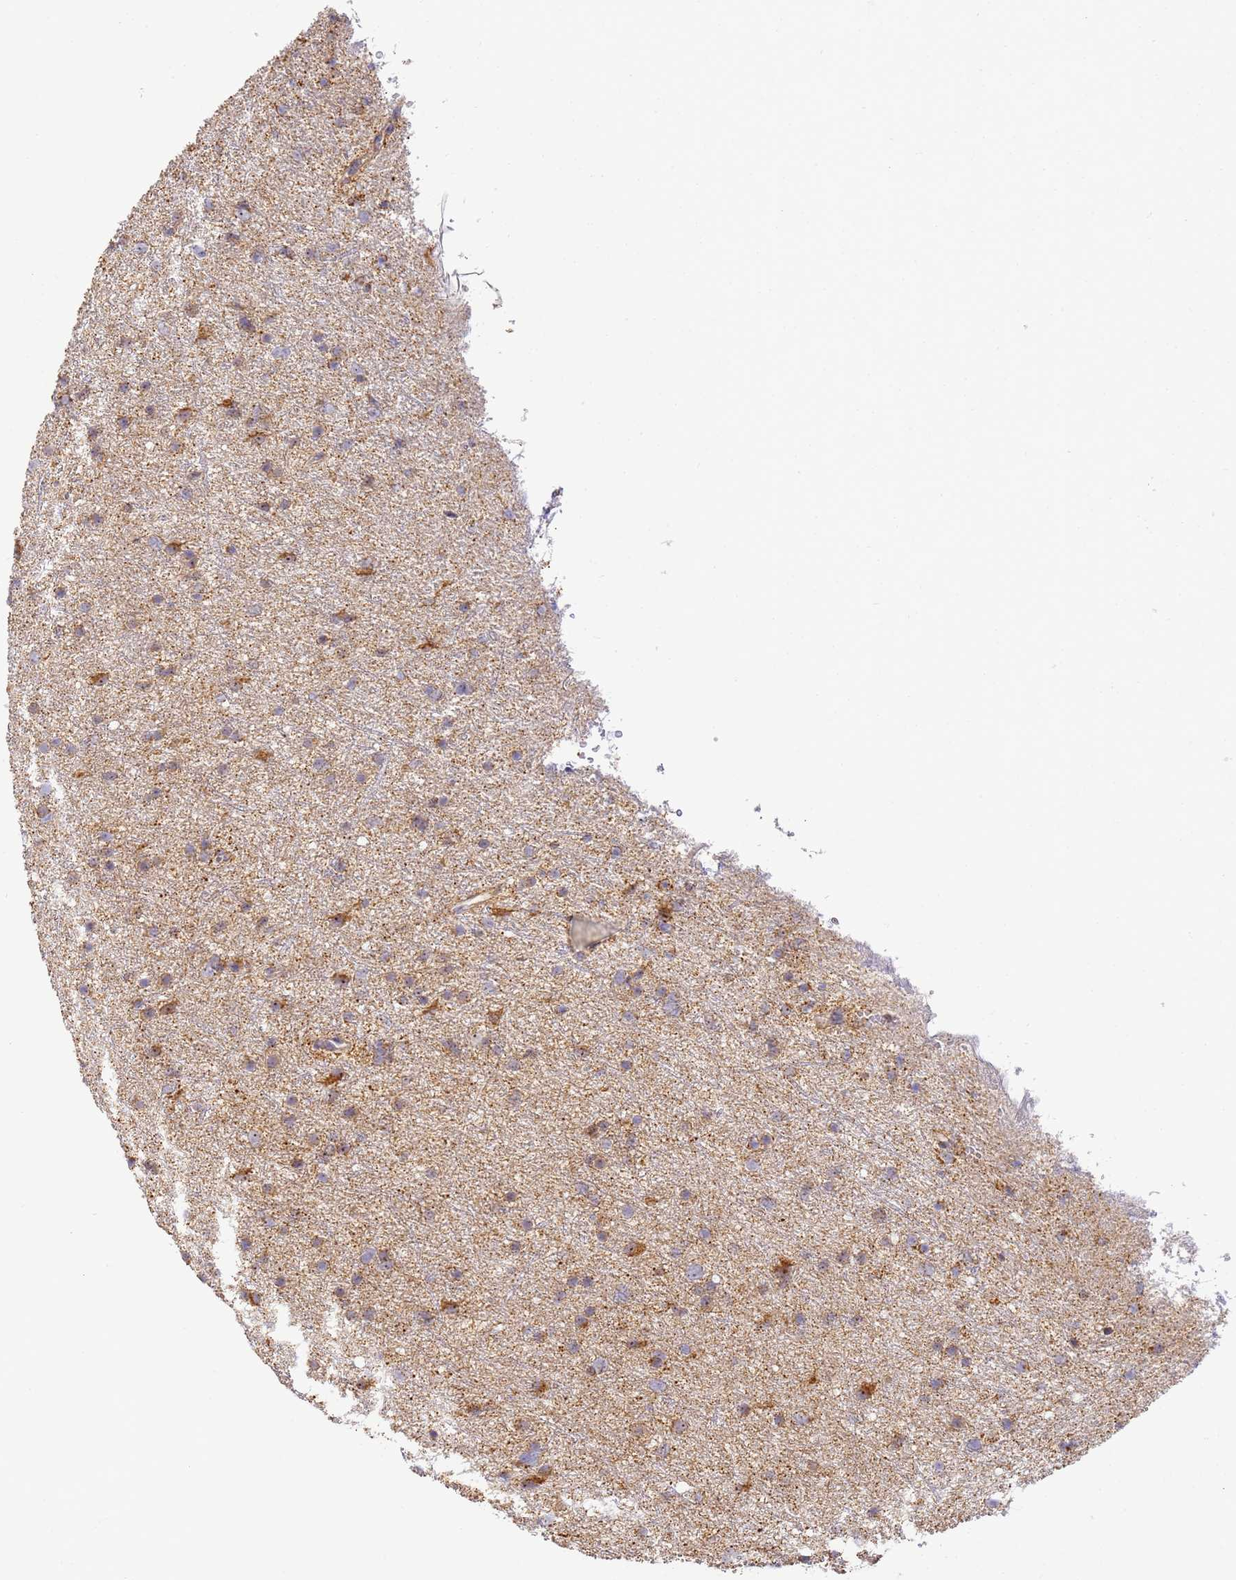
{"staining": {"intensity": "moderate", "quantity": "25%-75%", "location": "cytoplasmic/membranous"}, "tissue": "glioma", "cell_type": "Tumor cells", "image_type": "cancer", "snomed": [{"axis": "morphology", "description": "Glioma, malignant, Low grade"}, {"axis": "topography", "description": "Cerebral cortex"}], "caption": "Immunohistochemical staining of low-grade glioma (malignant) shows medium levels of moderate cytoplasmic/membranous protein staining in about 25%-75% of tumor cells.", "gene": "FRG2C", "patient": {"sex": "female", "age": 39}}